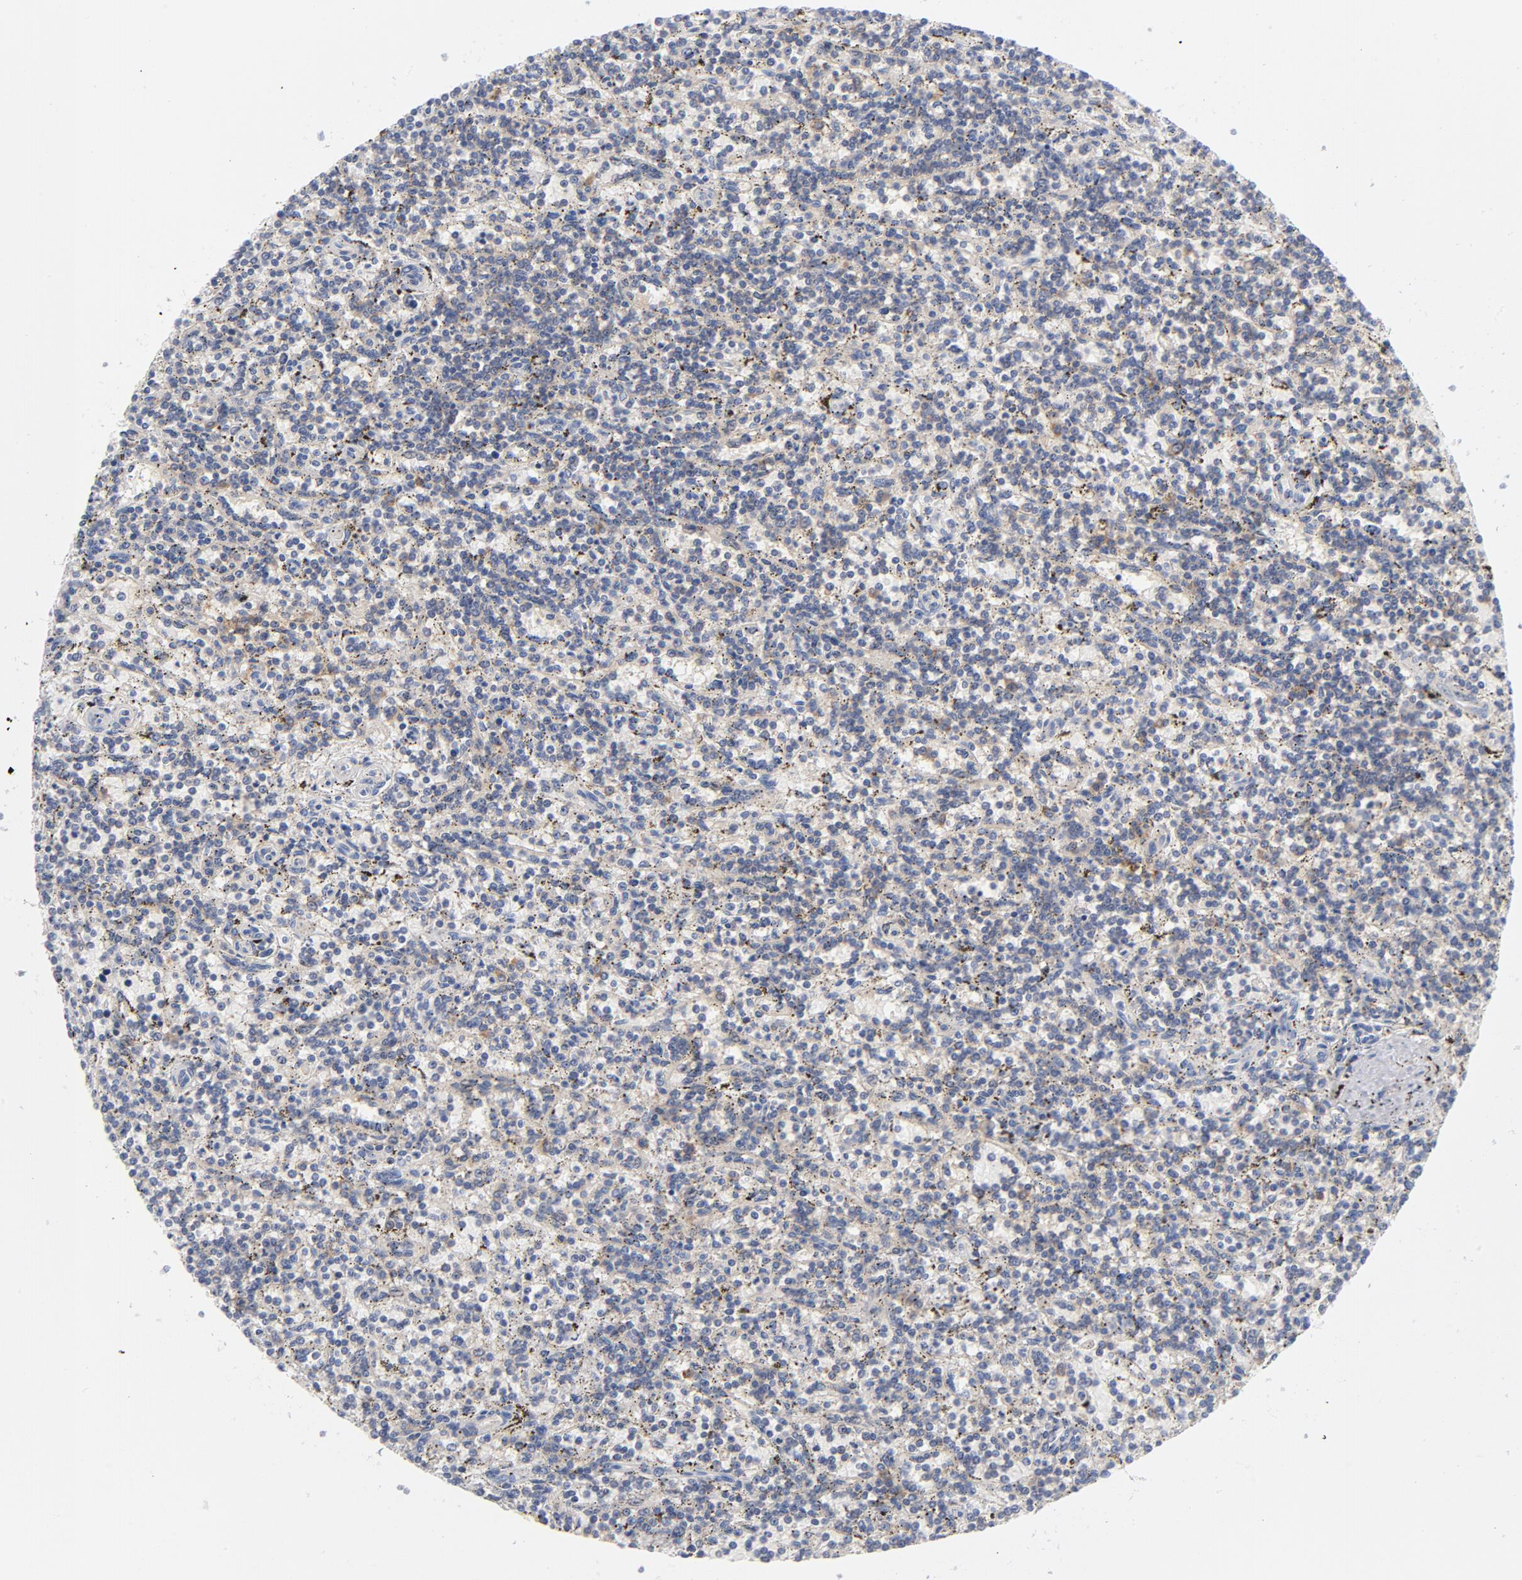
{"staining": {"intensity": "negative", "quantity": "none", "location": "none"}, "tissue": "lymphoma", "cell_type": "Tumor cells", "image_type": "cancer", "snomed": [{"axis": "morphology", "description": "Malignant lymphoma, non-Hodgkin's type, Low grade"}, {"axis": "topography", "description": "Spleen"}], "caption": "Immunohistochemical staining of human malignant lymphoma, non-Hodgkin's type (low-grade) reveals no significant positivity in tumor cells.", "gene": "CD86", "patient": {"sex": "male", "age": 73}}